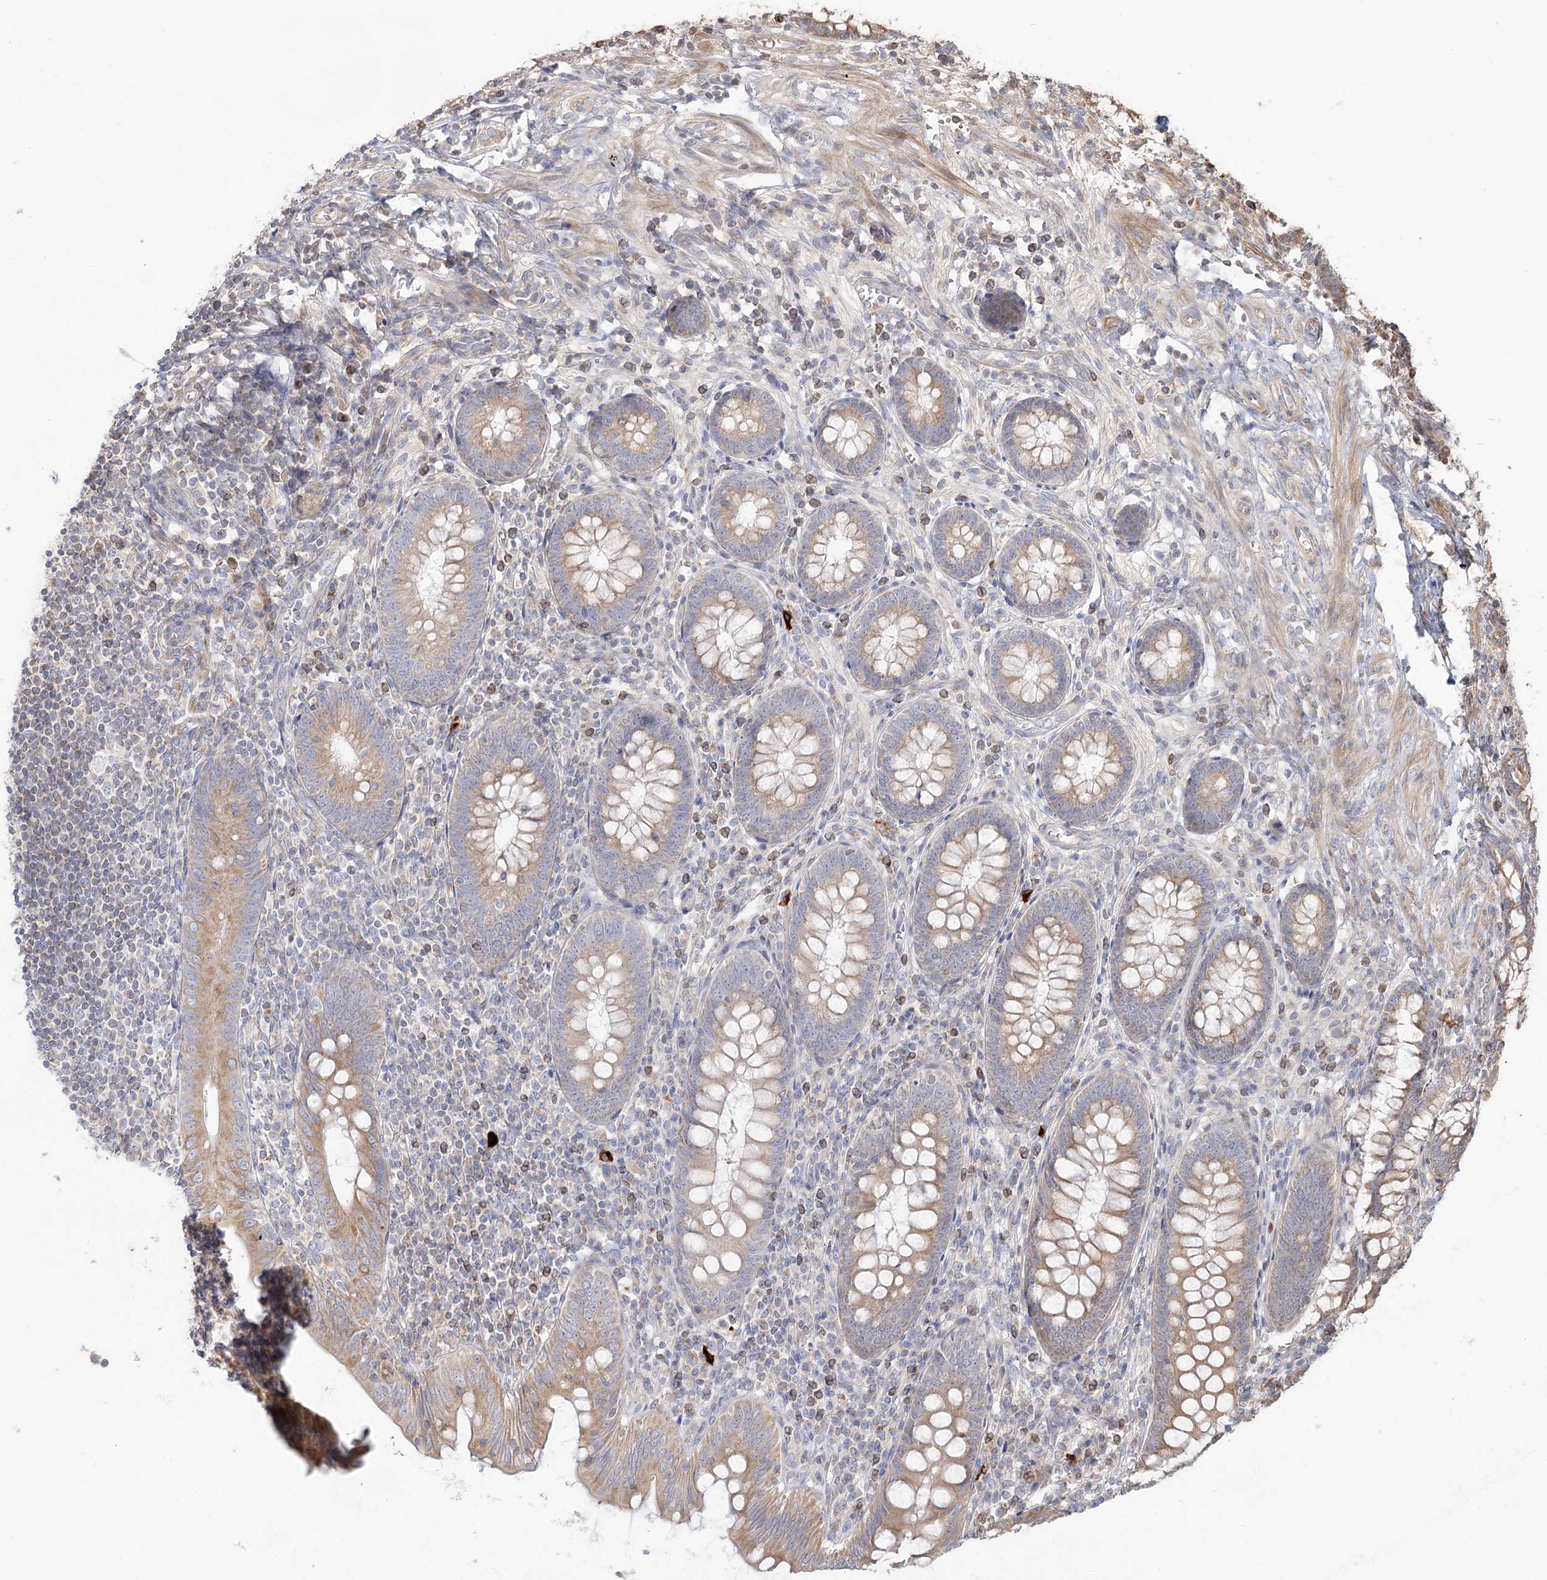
{"staining": {"intensity": "moderate", "quantity": ">75%", "location": "cytoplasmic/membranous"}, "tissue": "appendix", "cell_type": "Glandular cells", "image_type": "normal", "snomed": [{"axis": "morphology", "description": "Normal tissue, NOS"}, {"axis": "topography", "description": "Appendix"}], "caption": "Benign appendix demonstrates moderate cytoplasmic/membranous positivity in approximately >75% of glandular cells, visualized by immunohistochemistry.", "gene": "MTMR3", "patient": {"sex": "male", "age": 14}}